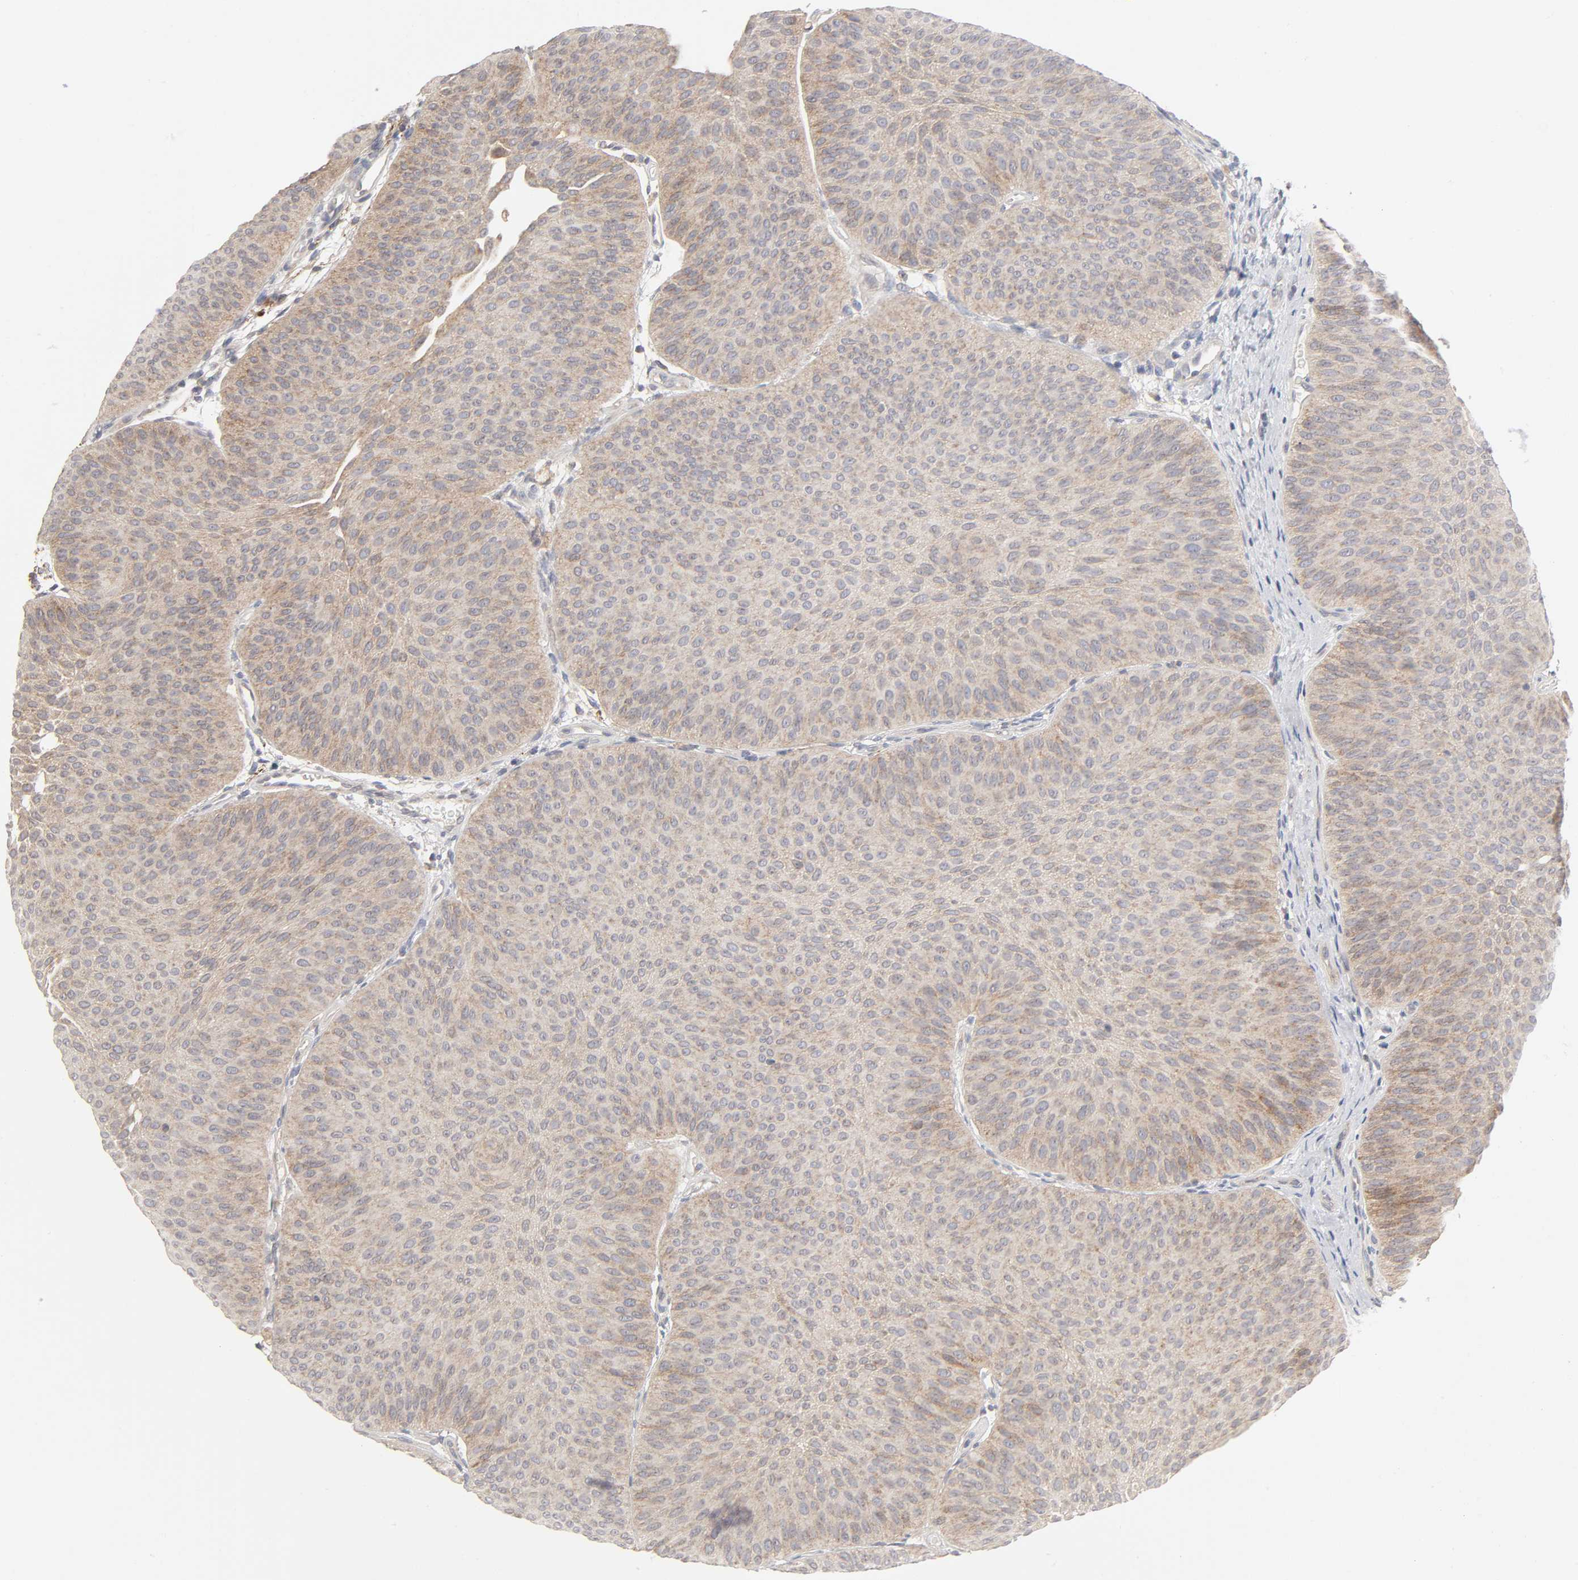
{"staining": {"intensity": "weak", "quantity": ">75%", "location": "cytoplasmic/membranous"}, "tissue": "urothelial cancer", "cell_type": "Tumor cells", "image_type": "cancer", "snomed": [{"axis": "morphology", "description": "Urothelial carcinoma, Low grade"}, {"axis": "topography", "description": "Urinary bladder"}], "caption": "A high-resolution image shows IHC staining of urothelial cancer, which demonstrates weak cytoplasmic/membranous expression in about >75% of tumor cells.", "gene": "IL4R", "patient": {"sex": "female", "age": 60}}